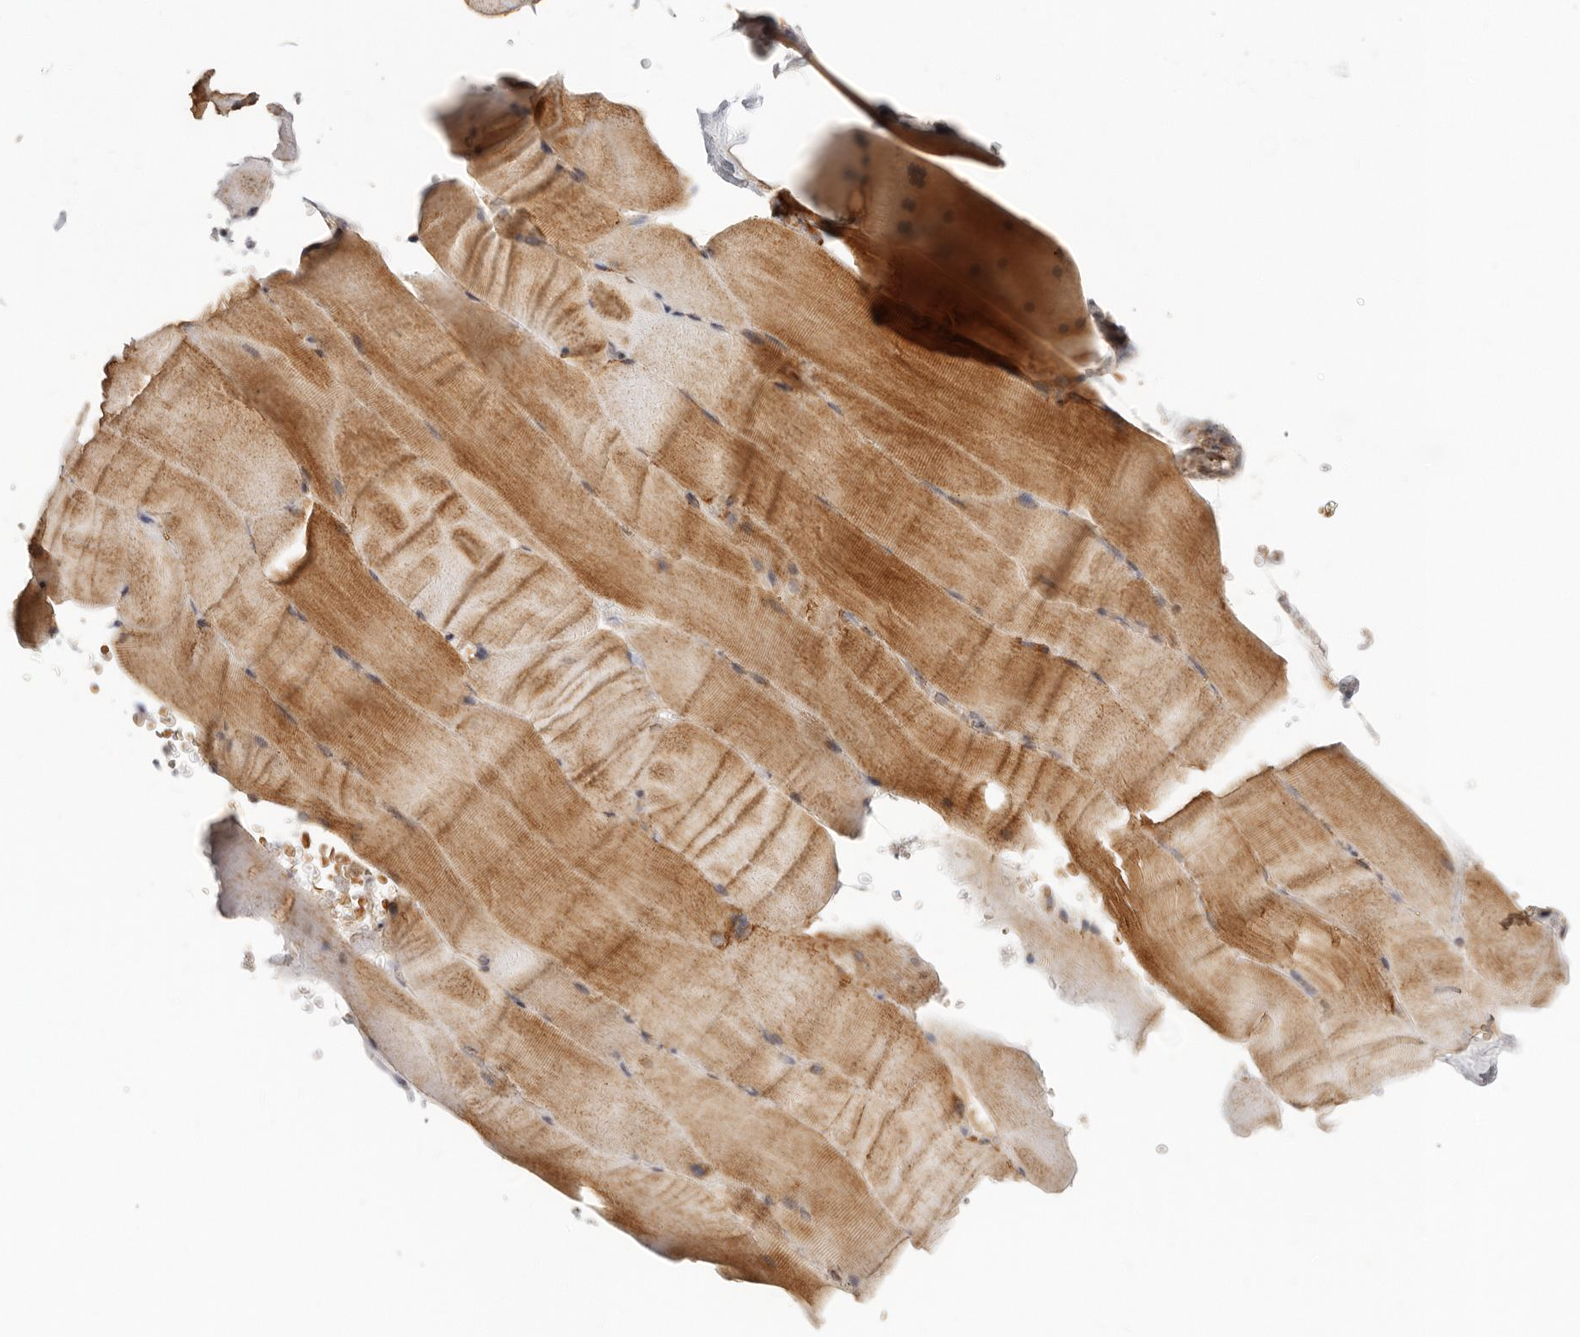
{"staining": {"intensity": "moderate", "quantity": ">75%", "location": "cytoplasmic/membranous"}, "tissue": "skeletal muscle", "cell_type": "Myocytes", "image_type": "normal", "snomed": [{"axis": "morphology", "description": "Normal tissue, NOS"}, {"axis": "topography", "description": "Skeletal muscle"}, {"axis": "topography", "description": "Parathyroid gland"}], "caption": "A medium amount of moderate cytoplasmic/membranous staining is identified in about >75% of myocytes in unremarkable skeletal muscle.", "gene": "NDUFB11", "patient": {"sex": "female", "age": 37}}